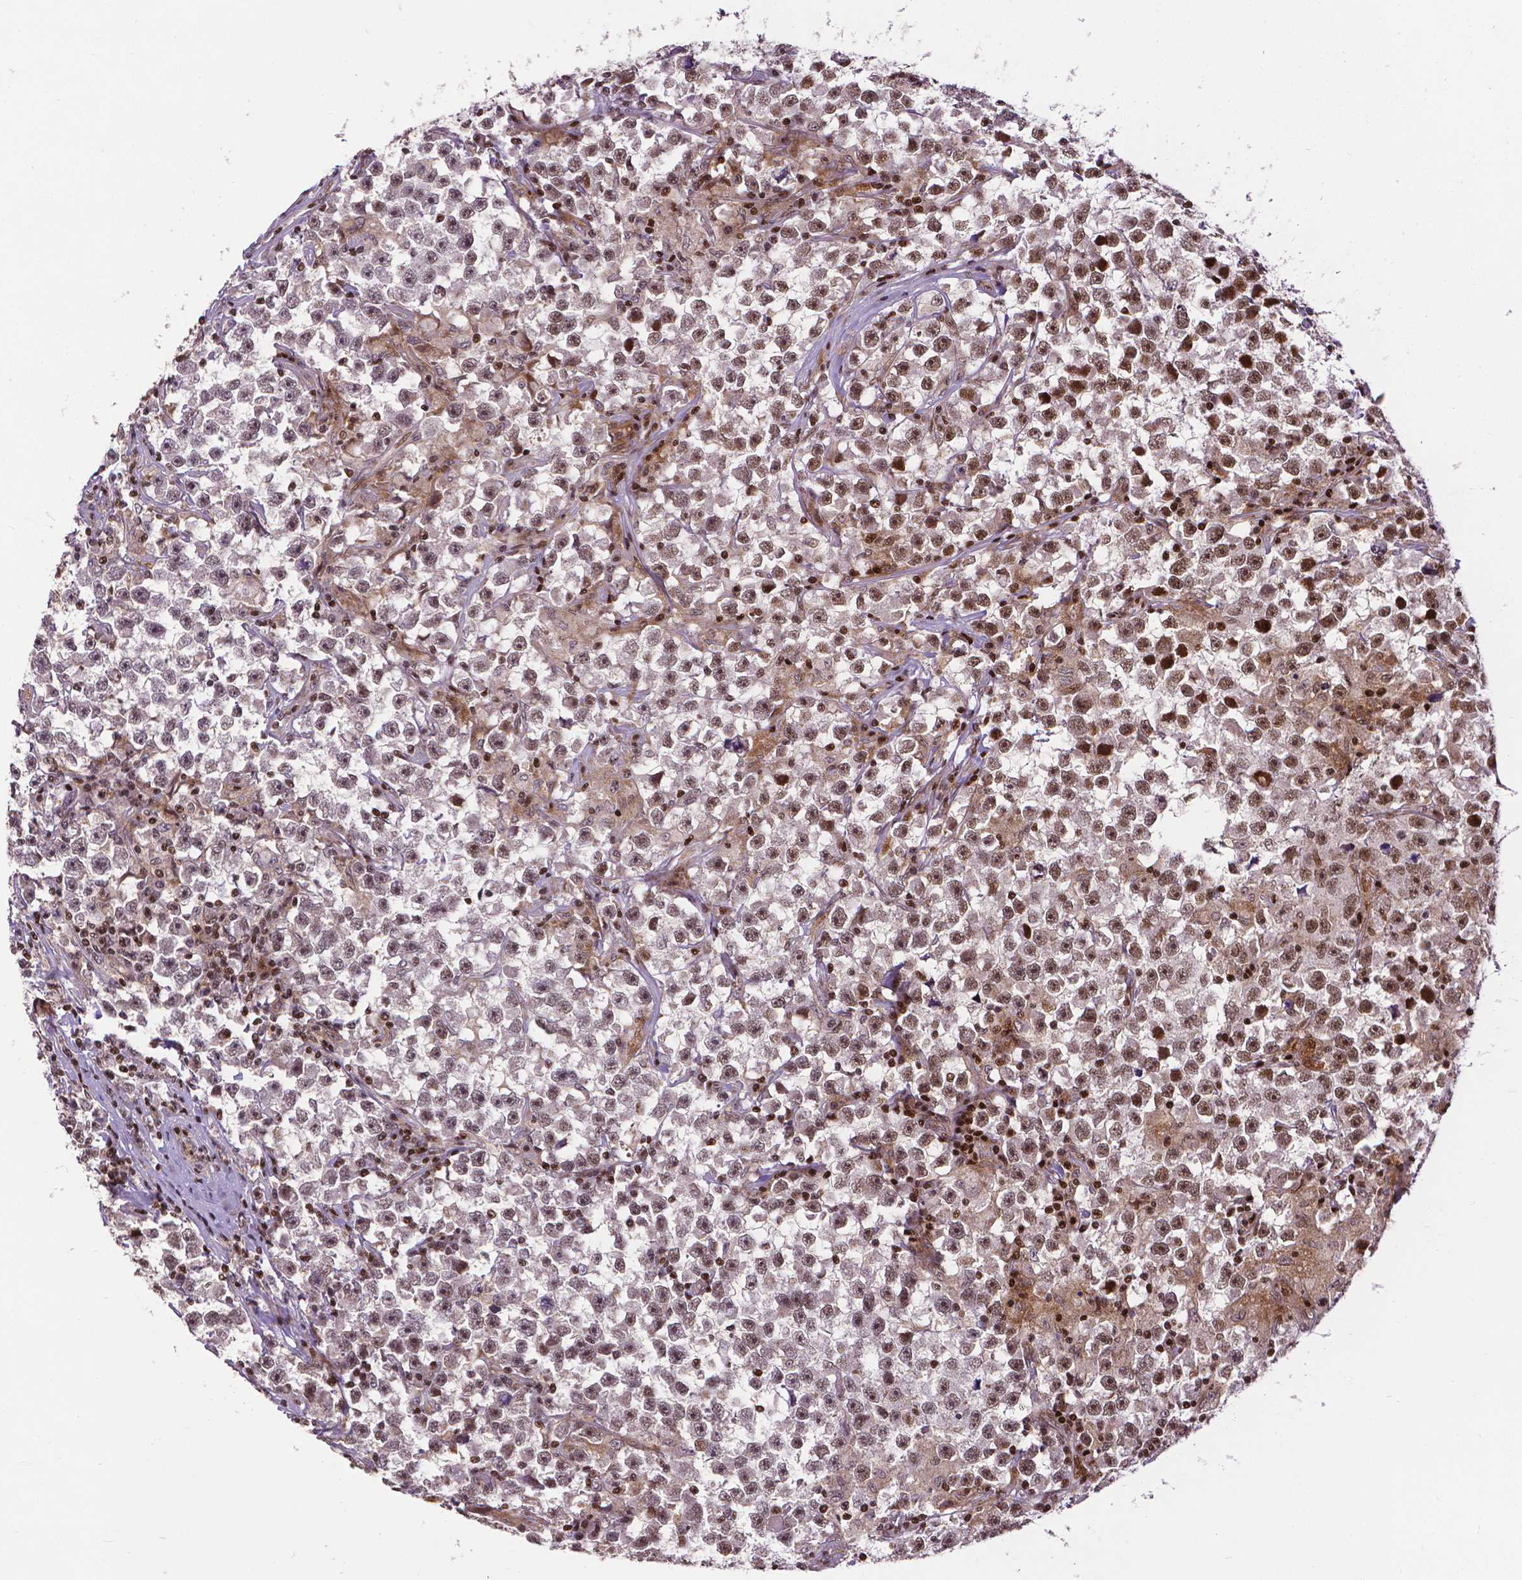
{"staining": {"intensity": "weak", "quantity": "25%-75%", "location": "nuclear"}, "tissue": "testis cancer", "cell_type": "Tumor cells", "image_type": "cancer", "snomed": [{"axis": "morphology", "description": "Seminoma, NOS"}, {"axis": "topography", "description": "Testis"}], "caption": "Protein expression analysis of testis seminoma displays weak nuclear expression in about 25%-75% of tumor cells.", "gene": "CTCF", "patient": {"sex": "male", "age": 33}}